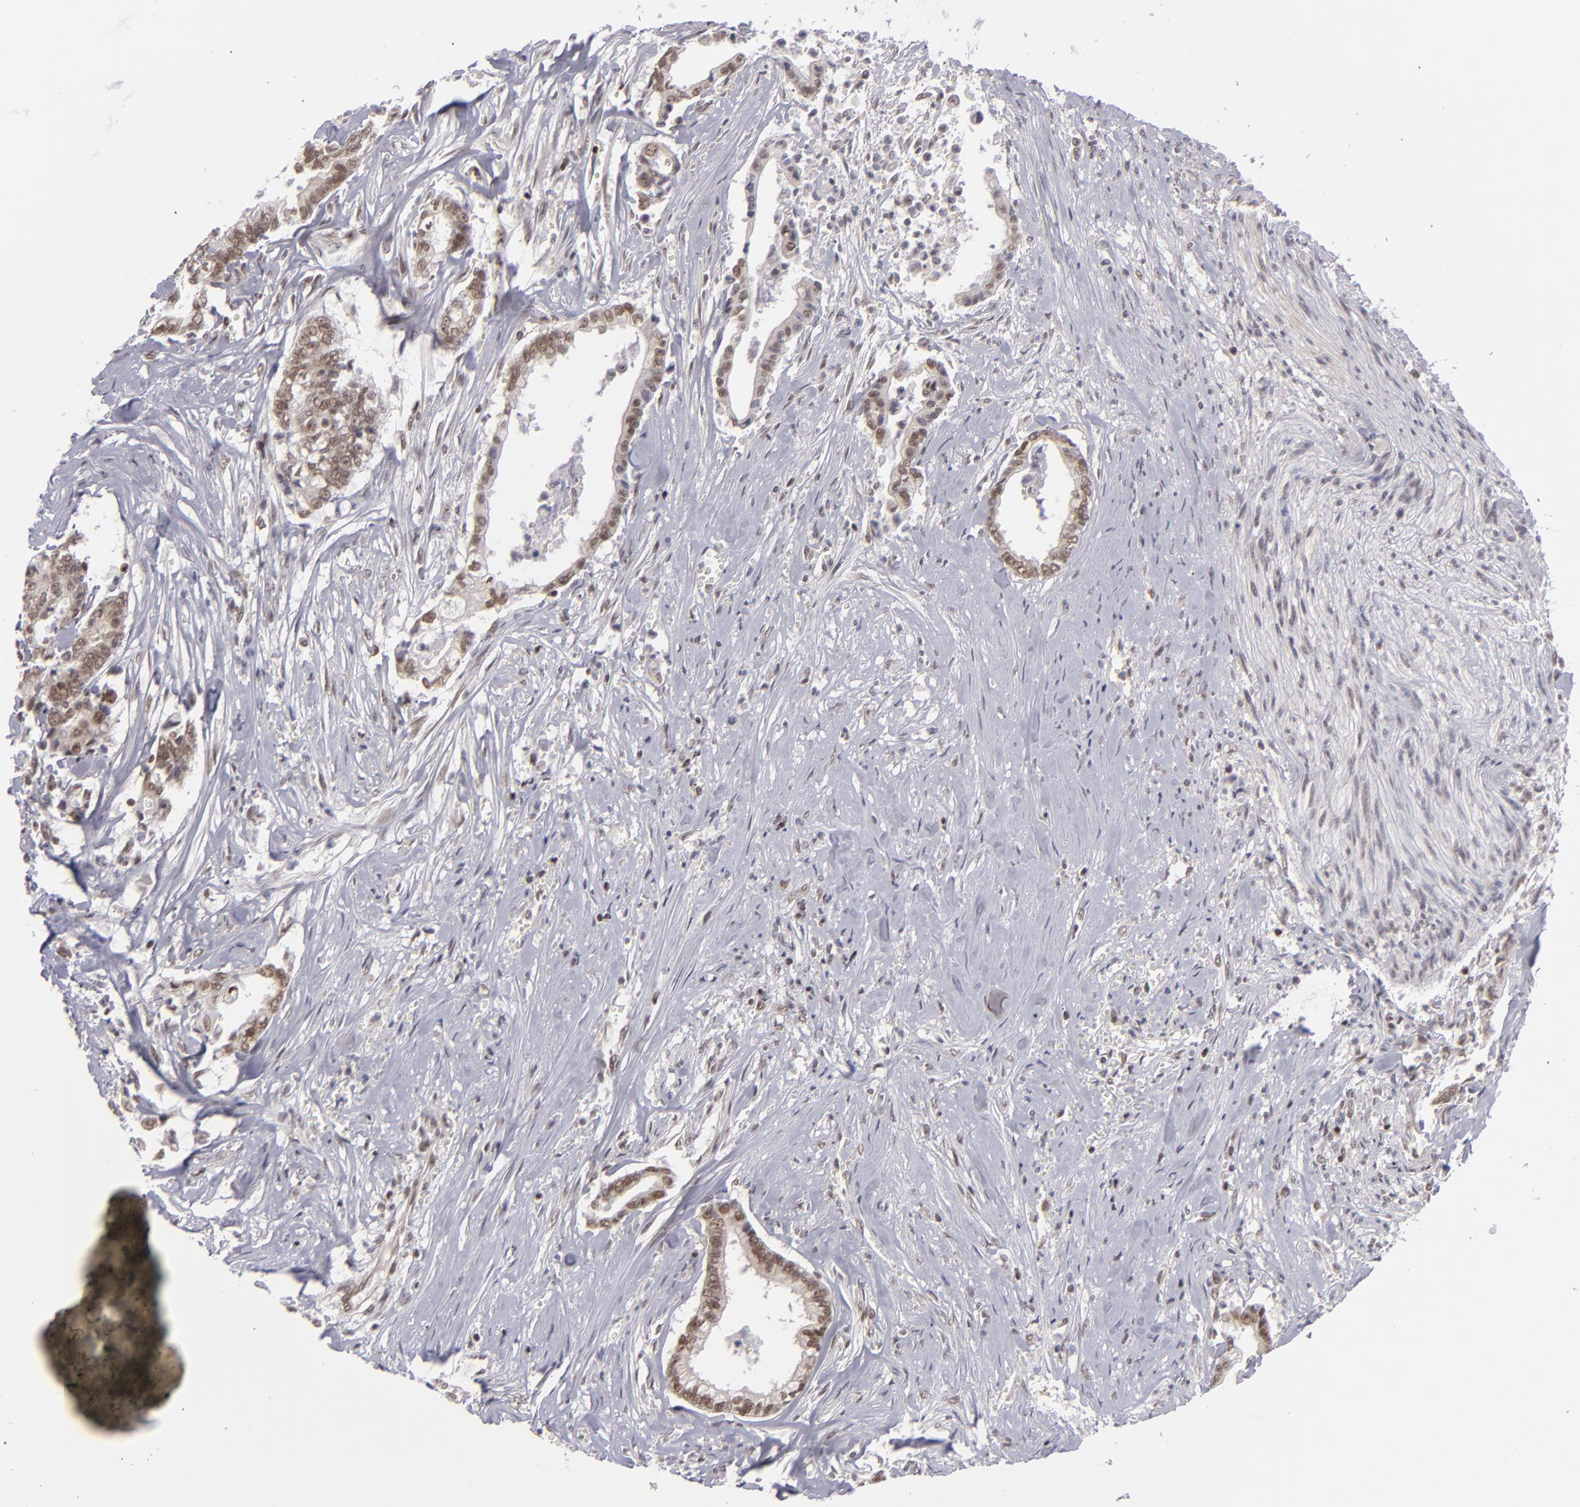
{"staining": {"intensity": "moderate", "quantity": ">75%", "location": "nuclear"}, "tissue": "liver cancer", "cell_type": "Tumor cells", "image_type": "cancer", "snomed": [{"axis": "morphology", "description": "Cholangiocarcinoma"}, {"axis": "topography", "description": "Liver"}], "caption": "Protein expression analysis of human cholangiocarcinoma (liver) reveals moderate nuclear positivity in about >75% of tumor cells. (brown staining indicates protein expression, while blue staining denotes nuclei).", "gene": "MLLT3", "patient": {"sex": "male", "age": 57}}